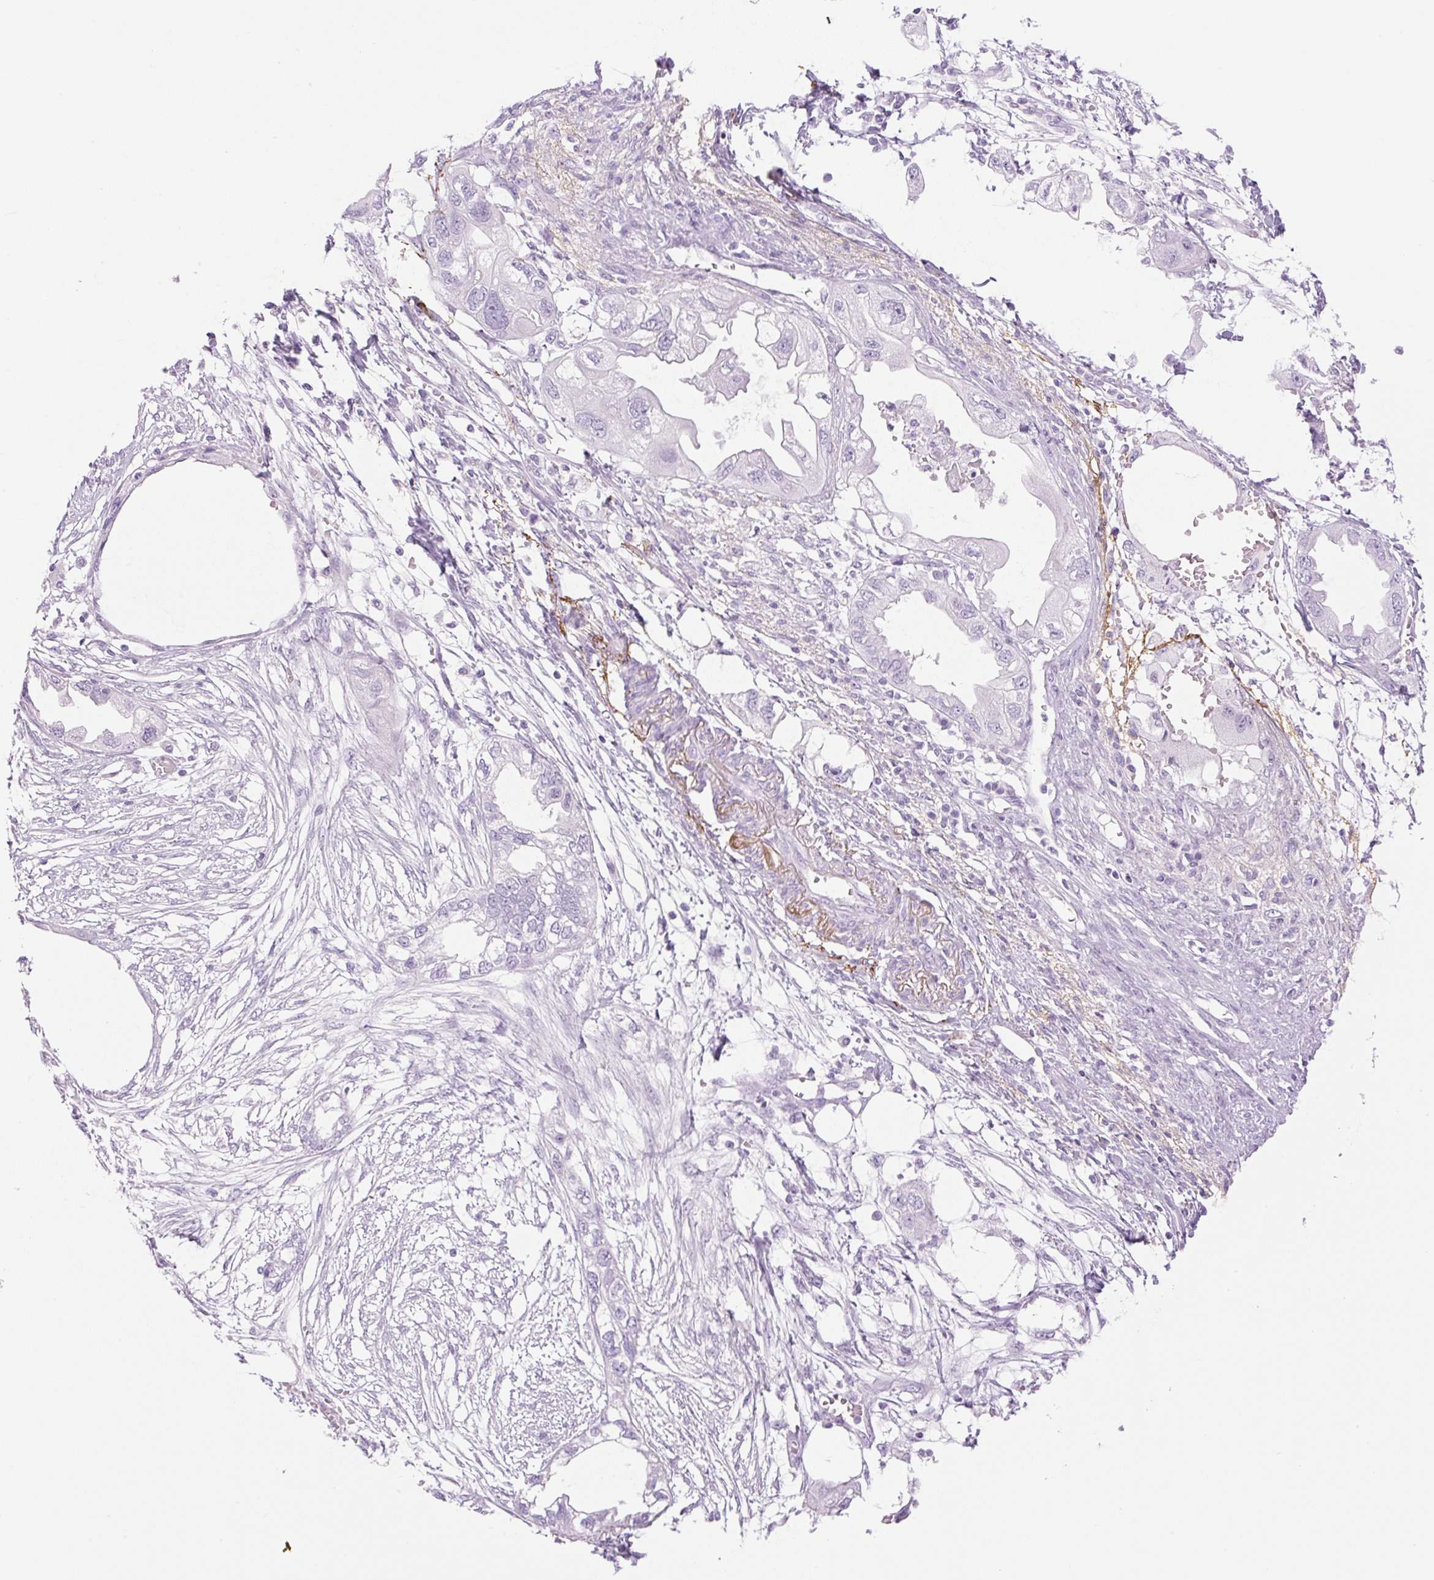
{"staining": {"intensity": "negative", "quantity": "none", "location": "none"}, "tissue": "endometrial cancer", "cell_type": "Tumor cells", "image_type": "cancer", "snomed": [{"axis": "morphology", "description": "Adenocarcinoma, NOS"}, {"axis": "morphology", "description": "Adenocarcinoma, metastatic, NOS"}, {"axis": "topography", "description": "Adipose tissue"}, {"axis": "topography", "description": "Endometrium"}], "caption": "This micrograph is of endometrial adenocarcinoma stained with immunohistochemistry (IHC) to label a protein in brown with the nuclei are counter-stained blue. There is no staining in tumor cells.", "gene": "SP140L", "patient": {"sex": "female", "age": 67}}